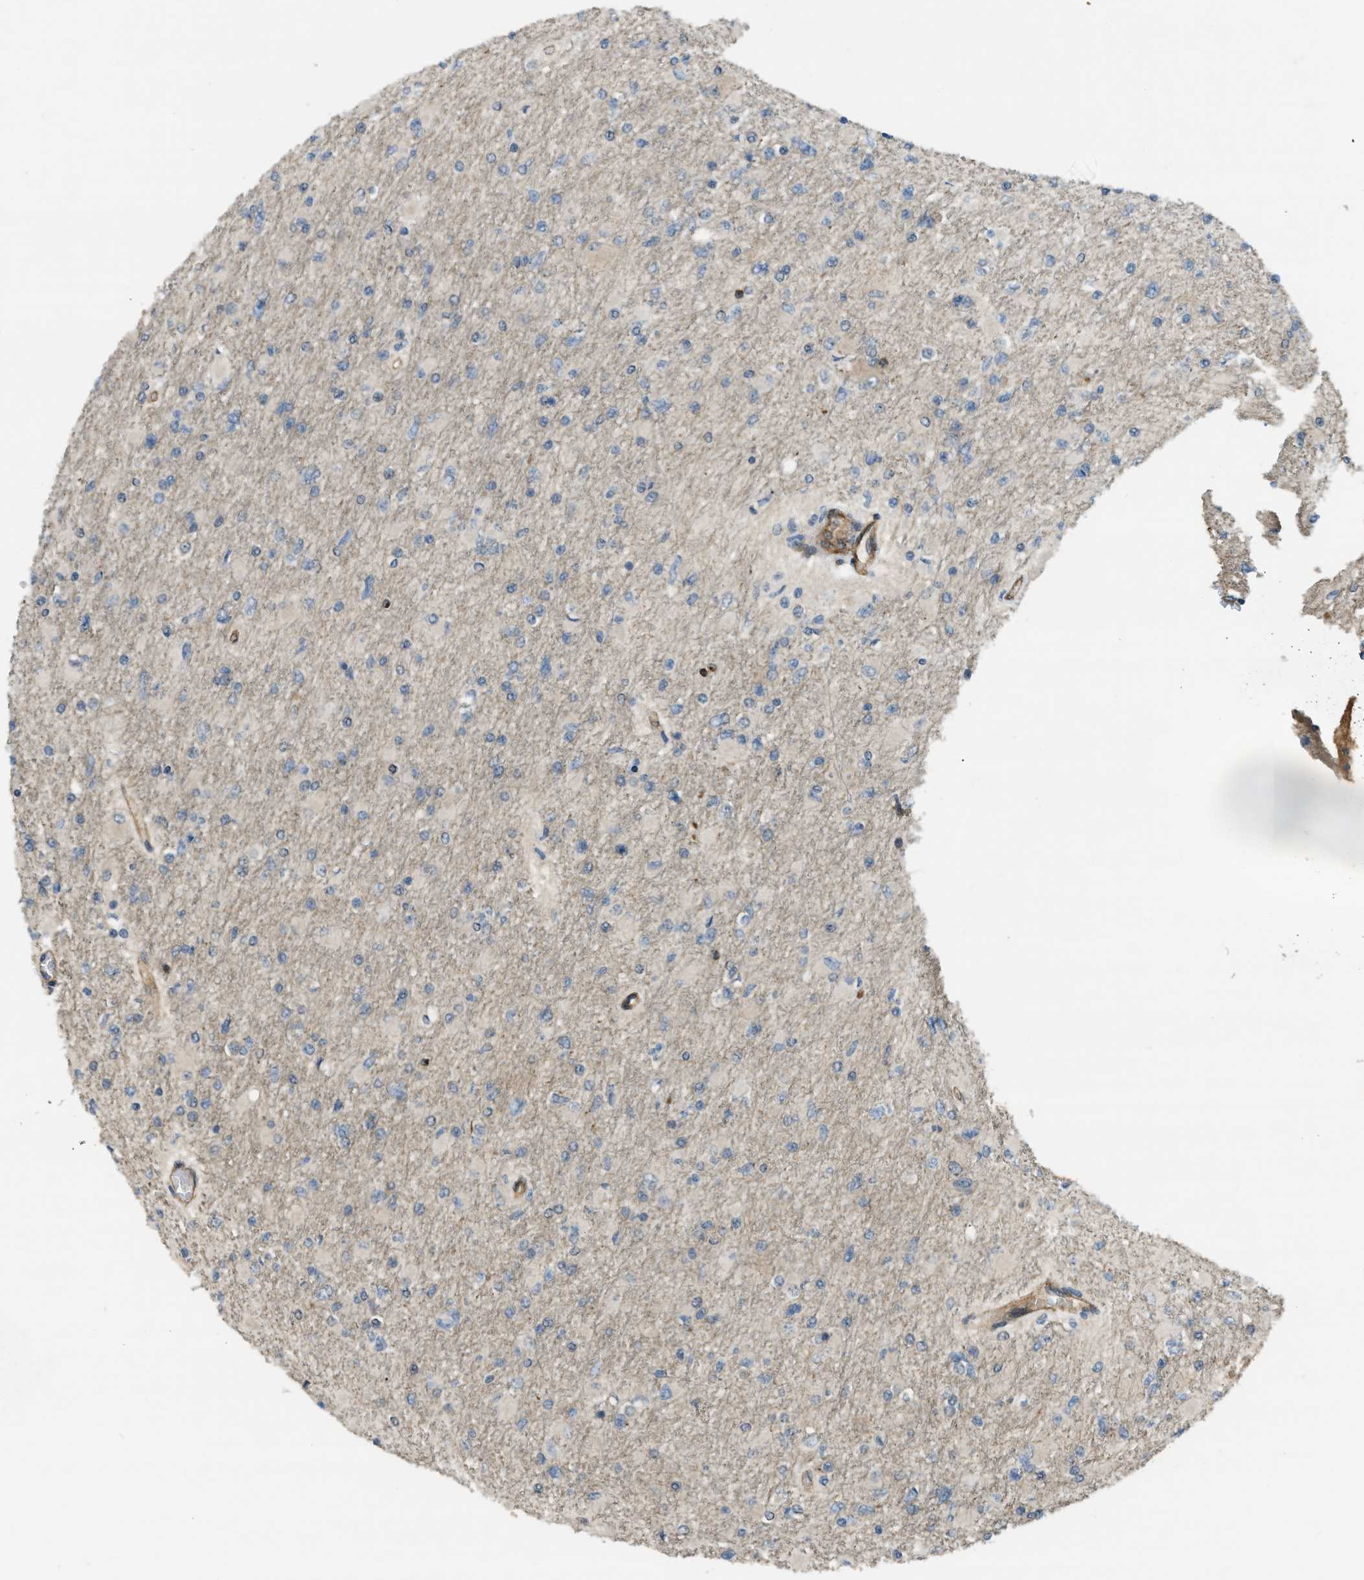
{"staining": {"intensity": "negative", "quantity": "none", "location": "none"}, "tissue": "glioma", "cell_type": "Tumor cells", "image_type": "cancer", "snomed": [{"axis": "morphology", "description": "Glioma, malignant, High grade"}, {"axis": "topography", "description": "Cerebral cortex"}], "caption": "Tumor cells are negative for protein expression in human malignant high-grade glioma.", "gene": "KIAA1671", "patient": {"sex": "female", "age": 36}}